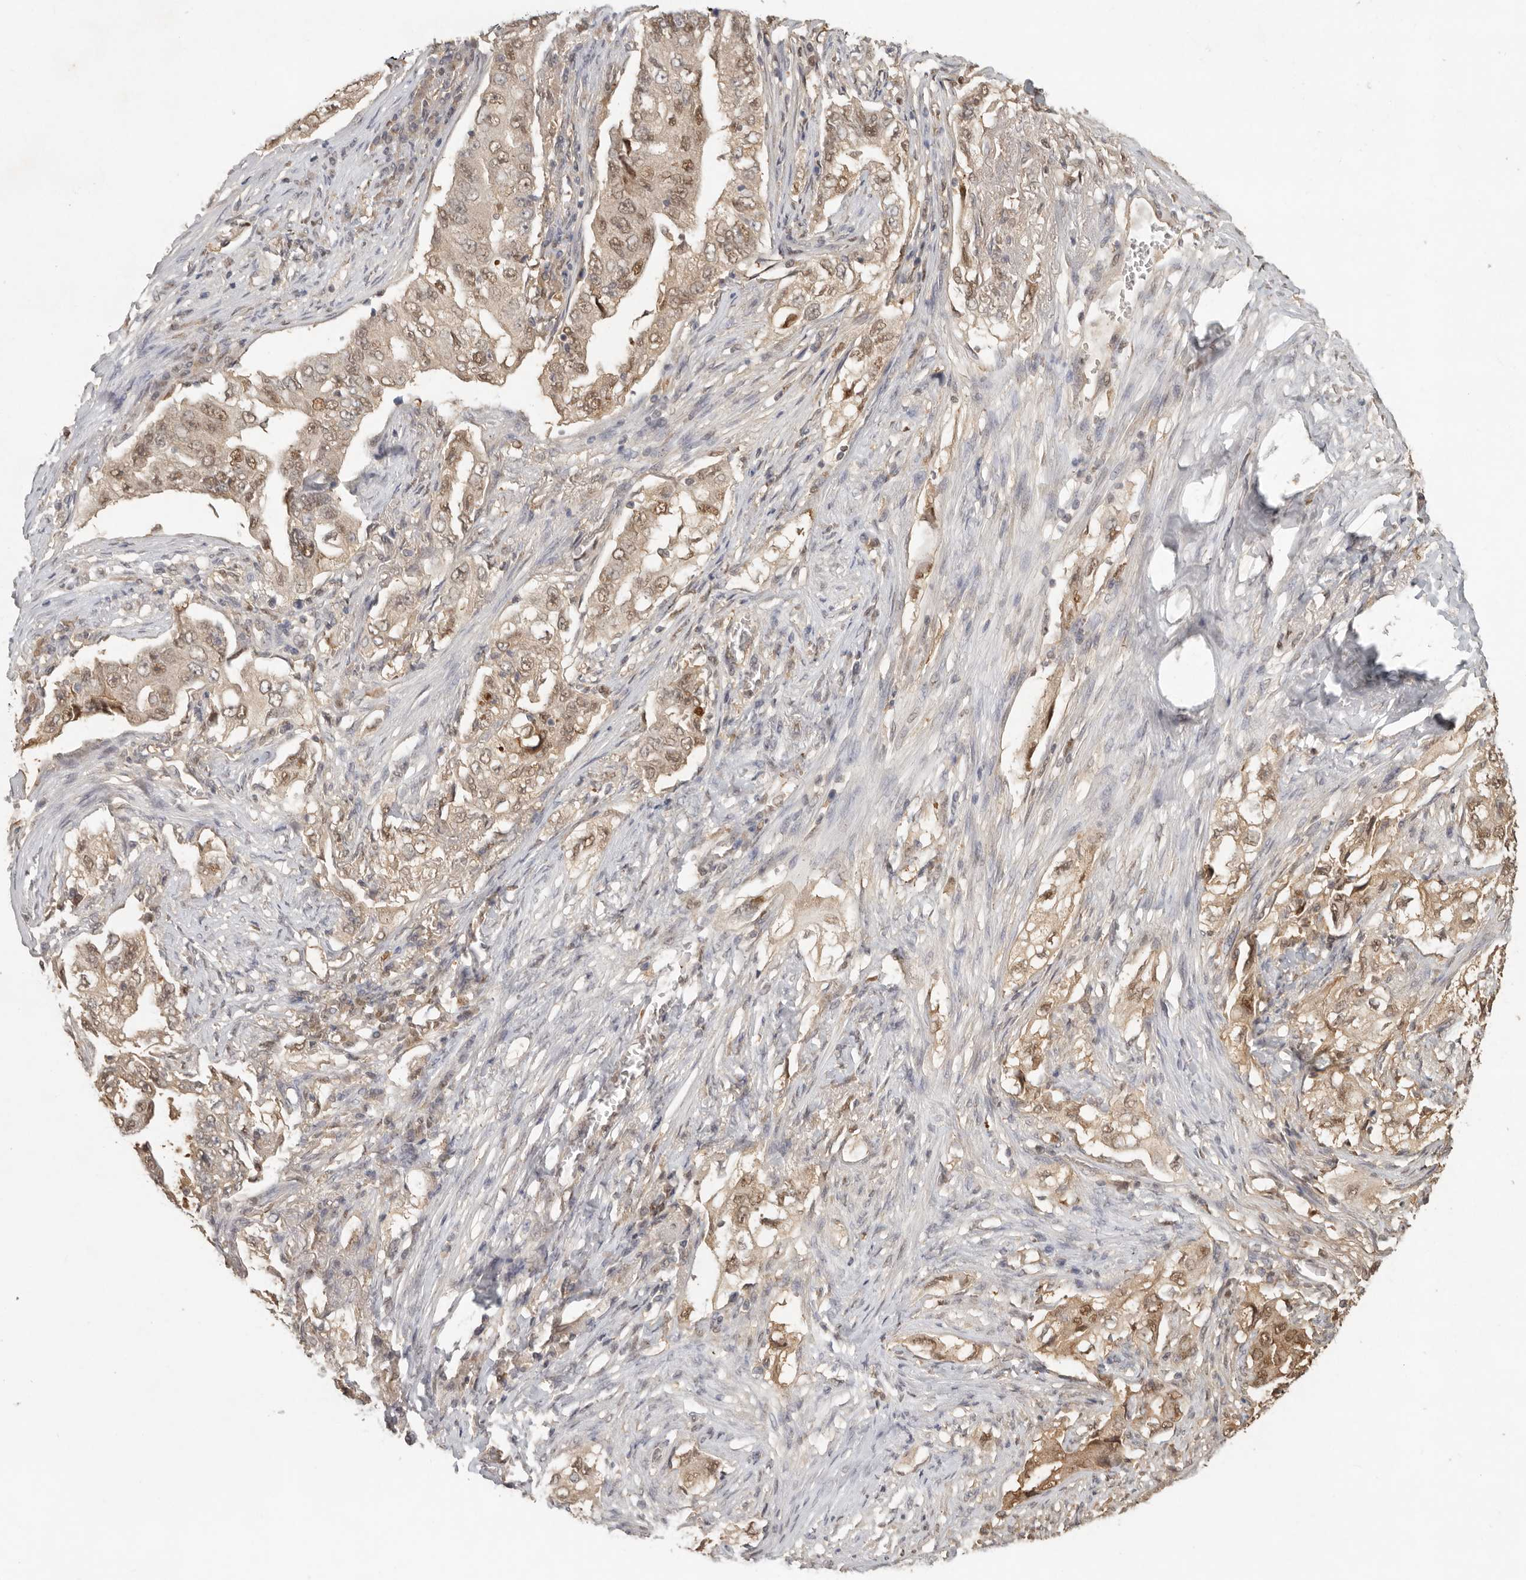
{"staining": {"intensity": "moderate", "quantity": ">75%", "location": "nuclear"}, "tissue": "lung cancer", "cell_type": "Tumor cells", "image_type": "cancer", "snomed": [{"axis": "morphology", "description": "Adenocarcinoma, NOS"}, {"axis": "topography", "description": "Lung"}], "caption": "Moderate nuclear protein positivity is identified in approximately >75% of tumor cells in adenocarcinoma (lung).", "gene": "PSMA5", "patient": {"sex": "female", "age": 51}}